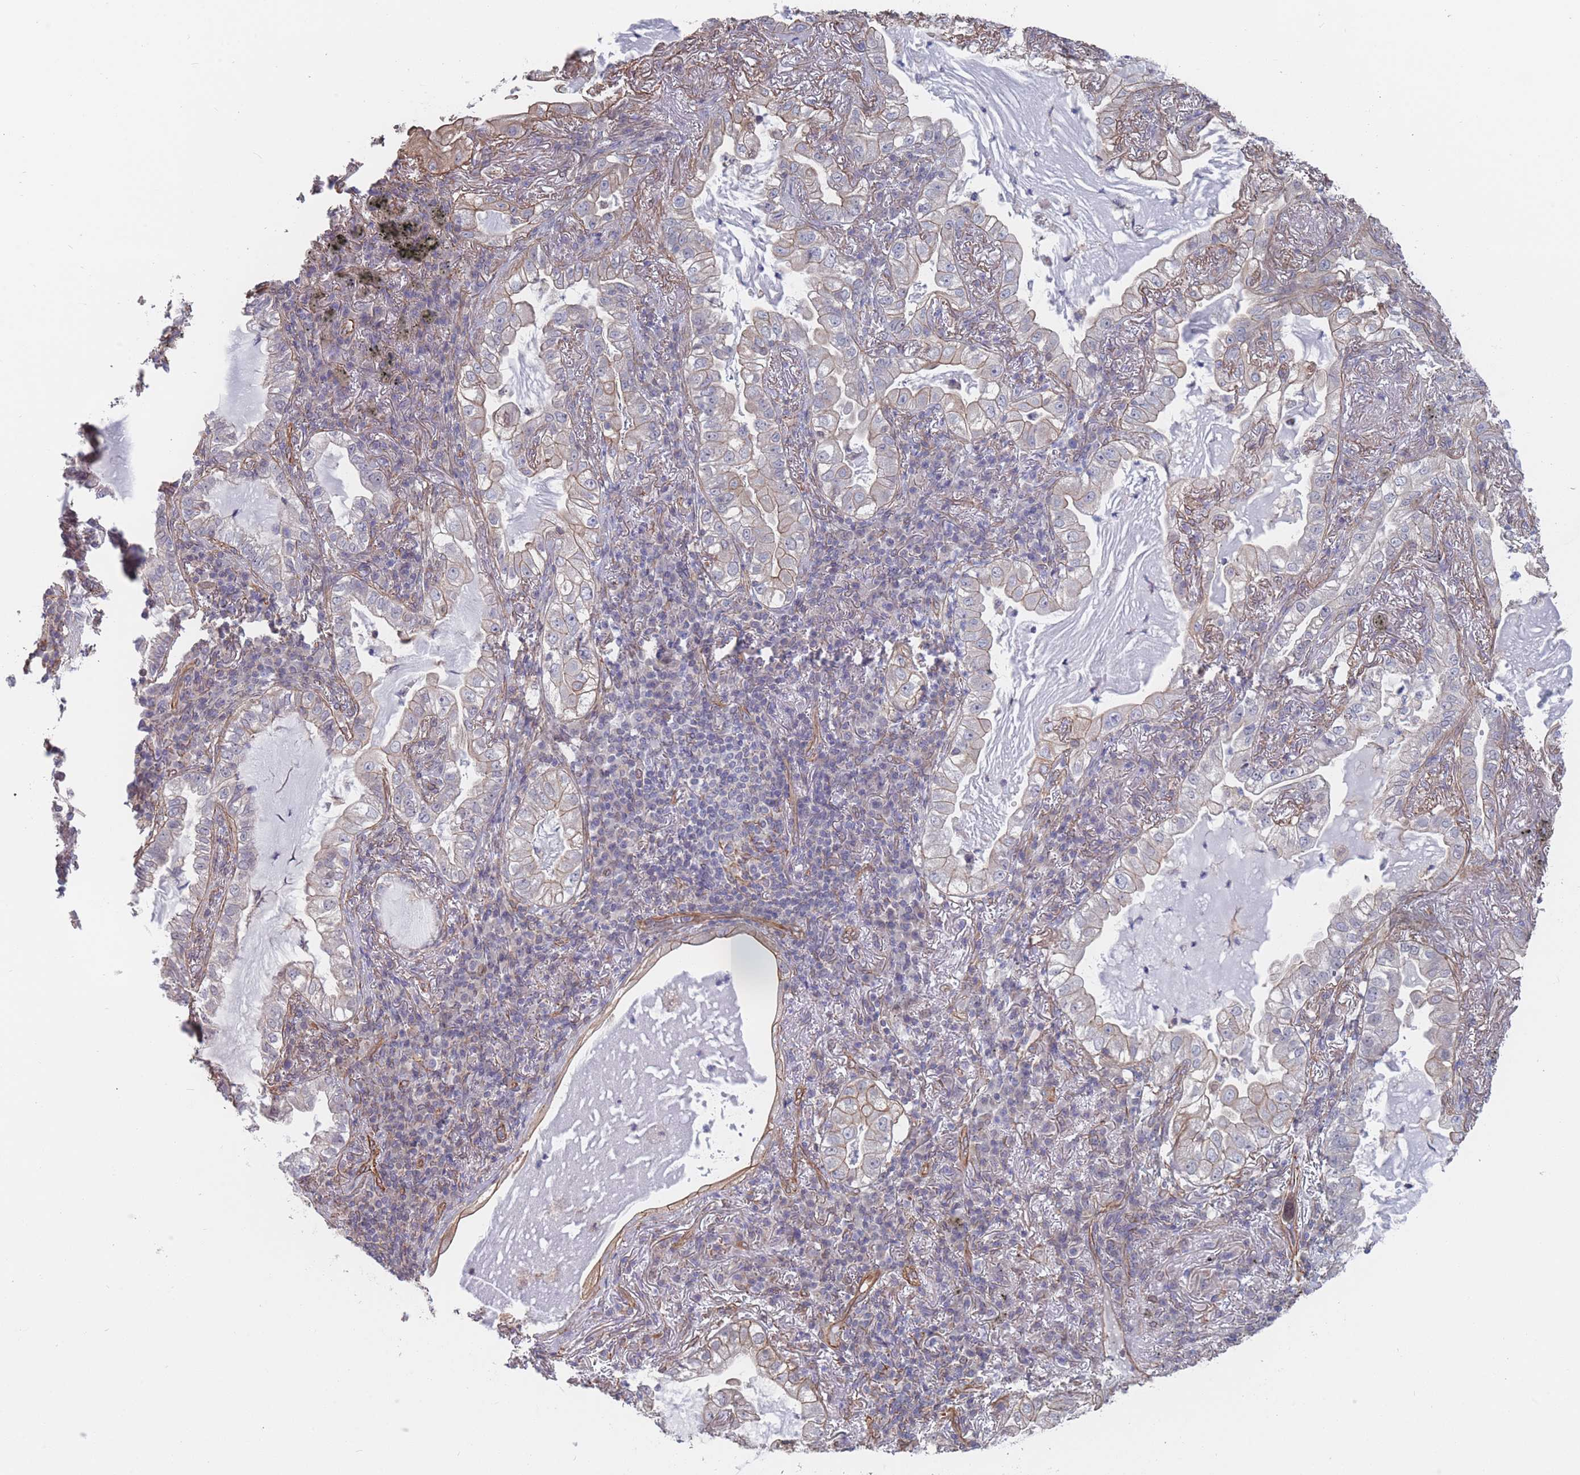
{"staining": {"intensity": "weak", "quantity": "25%-75%", "location": "cytoplasmic/membranous"}, "tissue": "lung cancer", "cell_type": "Tumor cells", "image_type": "cancer", "snomed": [{"axis": "morphology", "description": "Adenocarcinoma, NOS"}, {"axis": "topography", "description": "Lung"}], "caption": "Brown immunohistochemical staining in human lung cancer (adenocarcinoma) displays weak cytoplasmic/membranous expression in approximately 25%-75% of tumor cells.", "gene": "SLC1A6", "patient": {"sex": "female", "age": 73}}